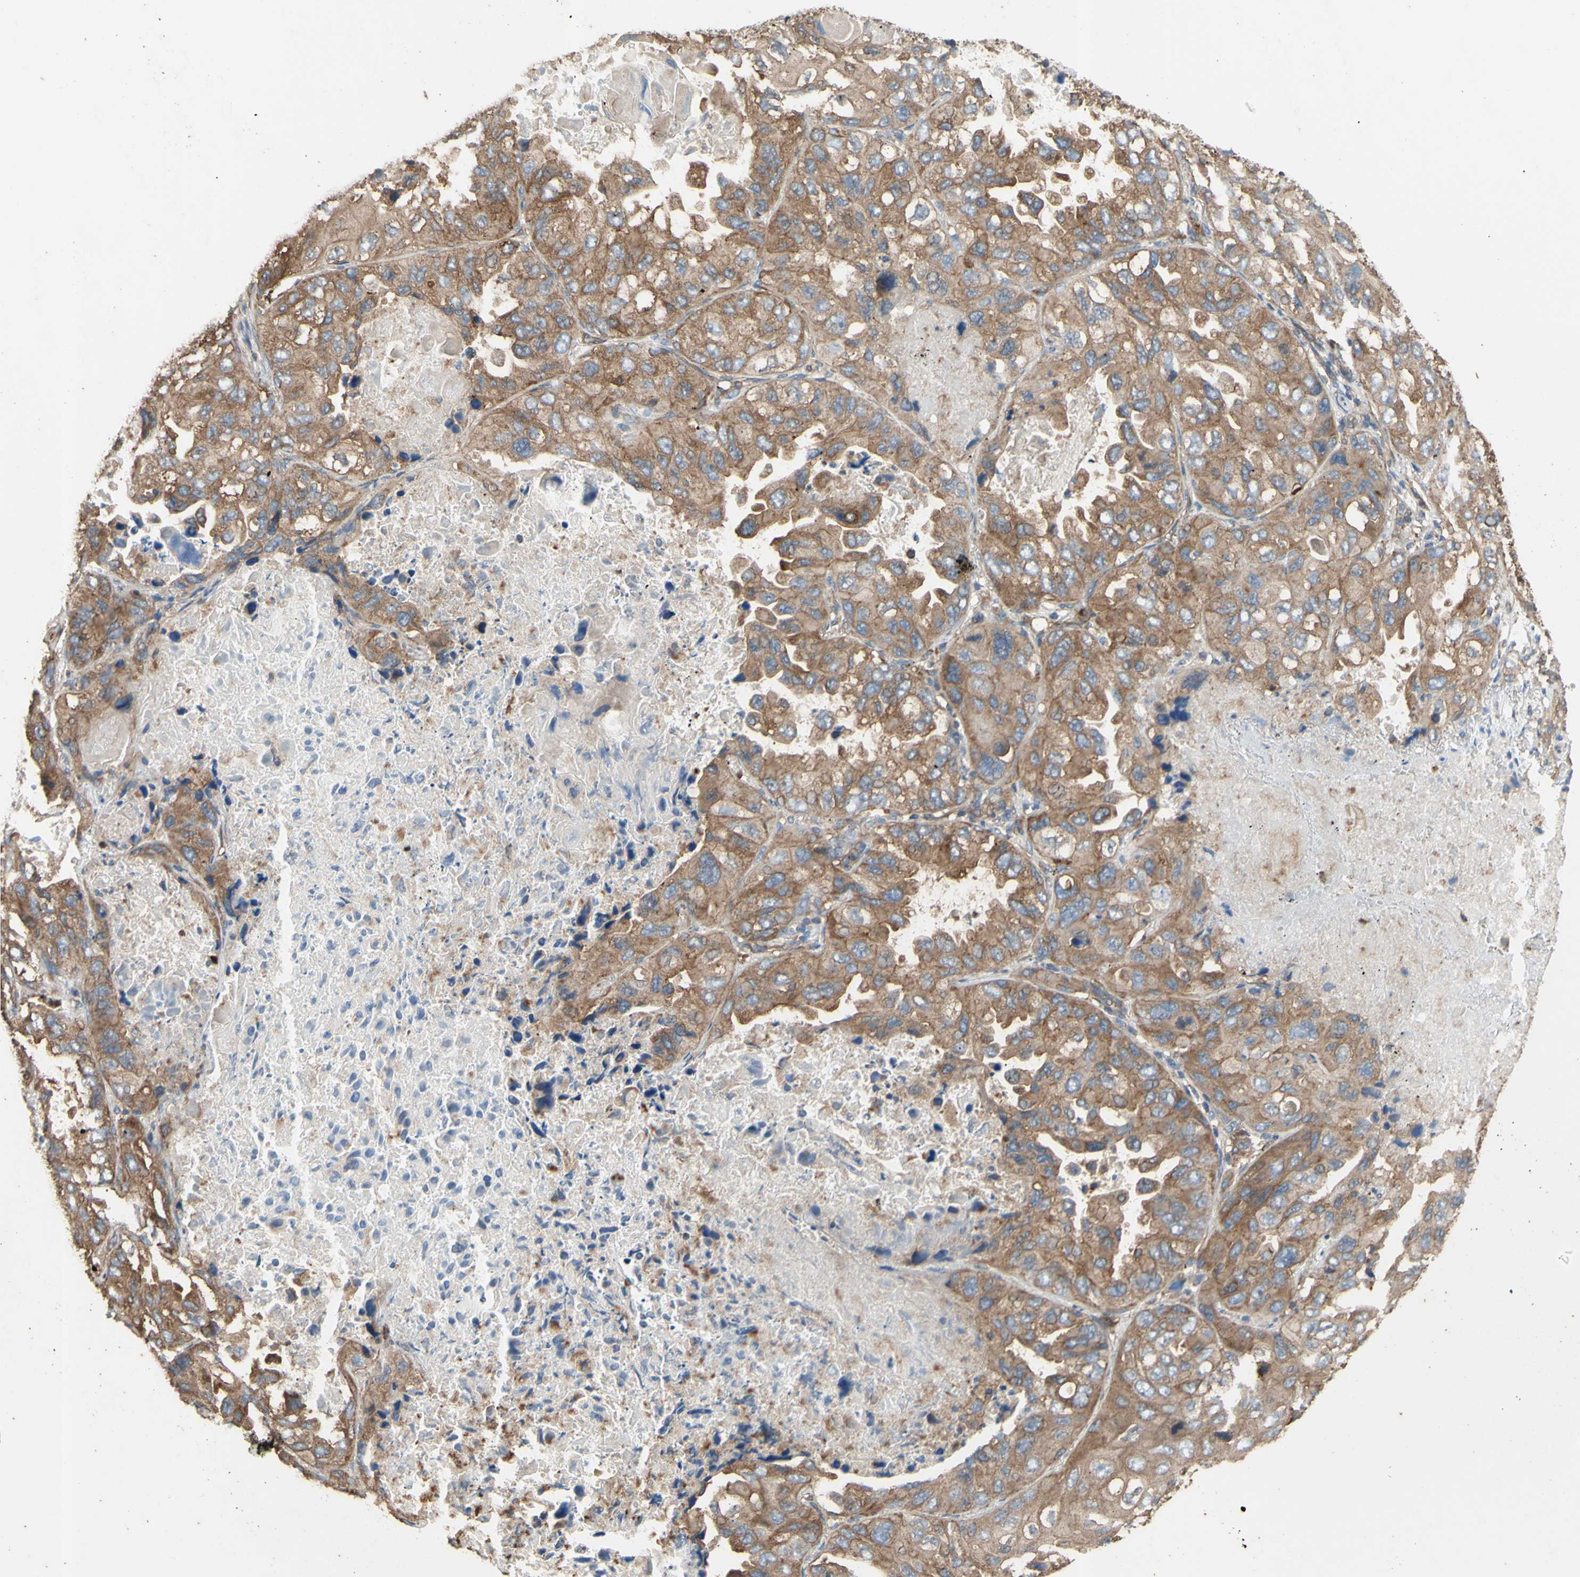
{"staining": {"intensity": "moderate", "quantity": ">75%", "location": "cytoplasmic/membranous"}, "tissue": "lung cancer", "cell_type": "Tumor cells", "image_type": "cancer", "snomed": [{"axis": "morphology", "description": "Squamous cell carcinoma, NOS"}, {"axis": "topography", "description": "Lung"}], "caption": "IHC photomicrograph of lung cancer (squamous cell carcinoma) stained for a protein (brown), which shows medium levels of moderate cytoplasmic/membranous positivity in about >75% of tumor cells.", "gene": "CTTN", "patient": {"sex": "female", "age": 73}}